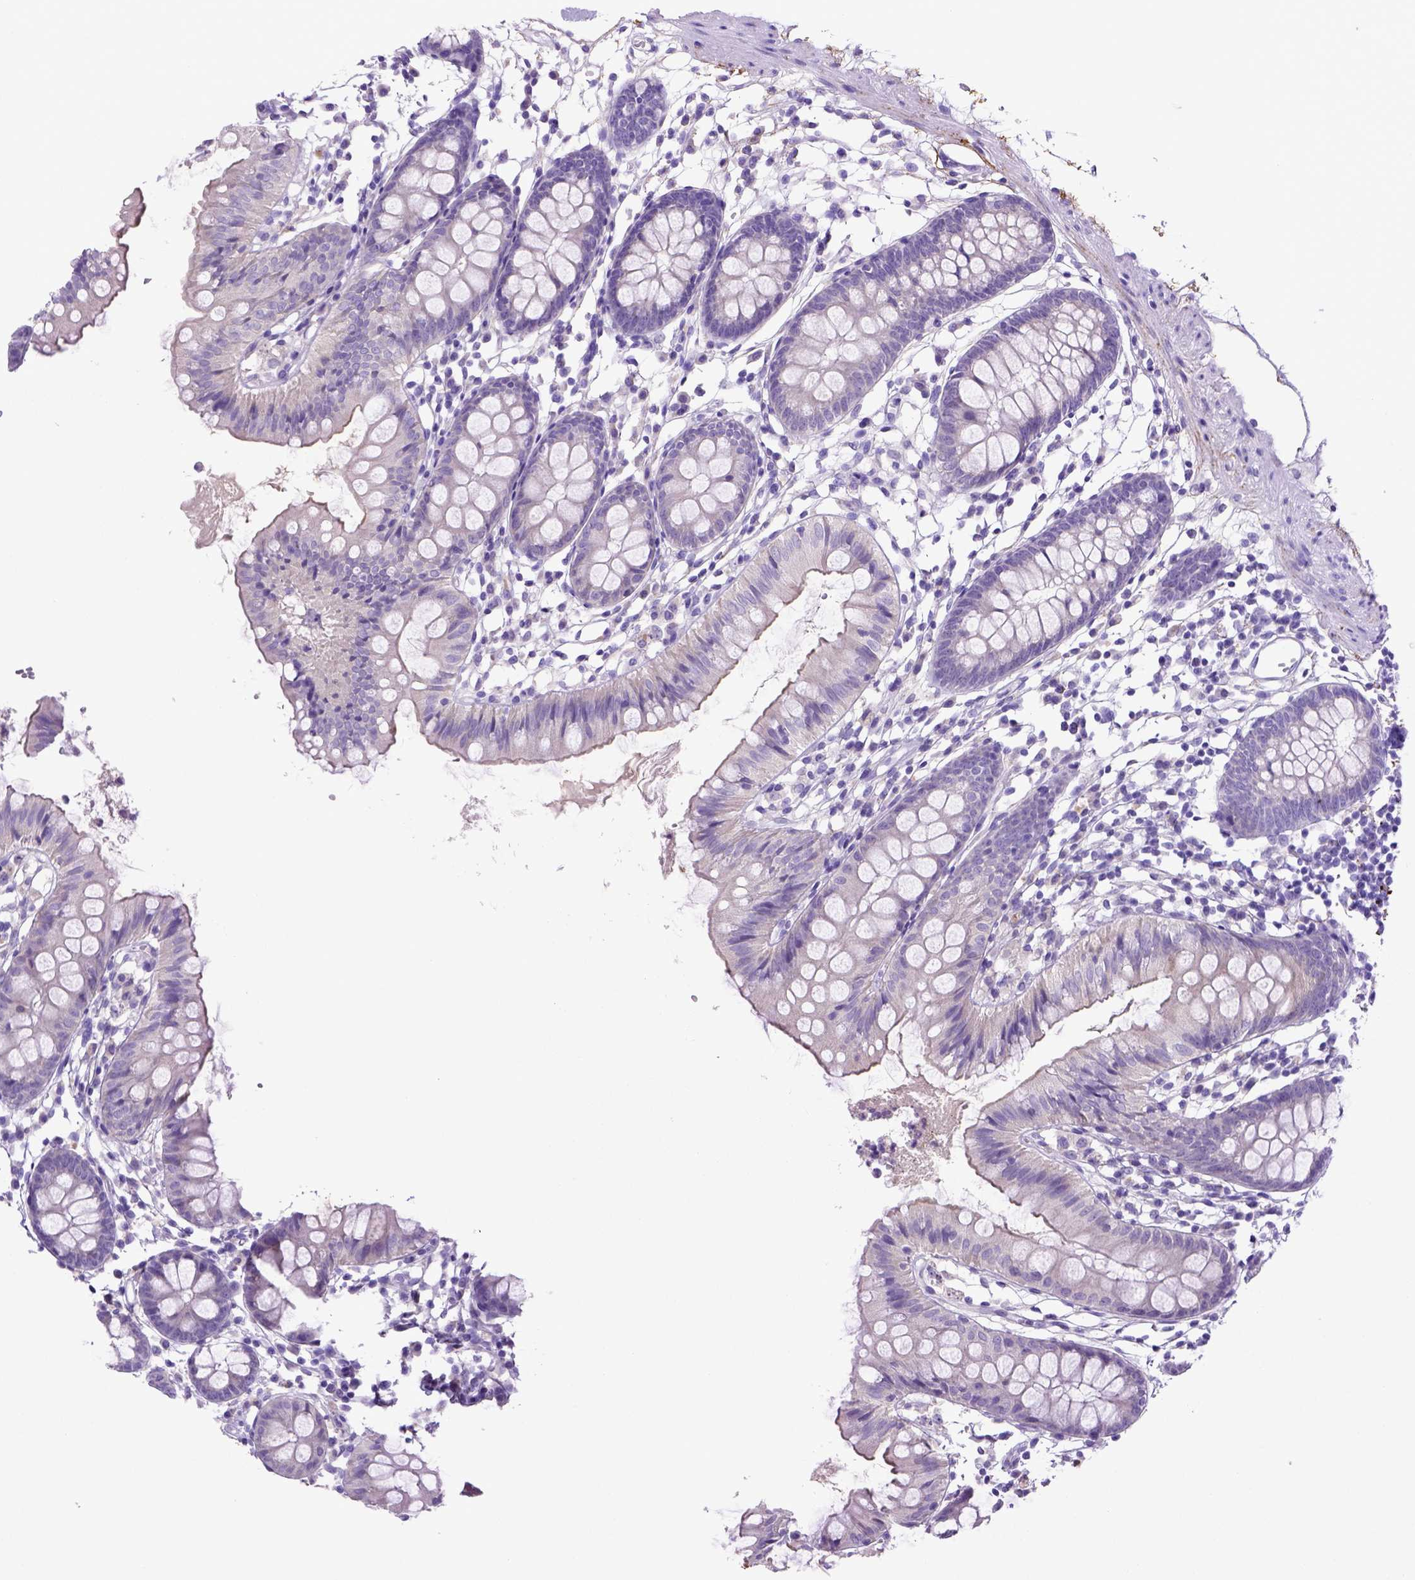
{"staining": {"intensity": "negative", "quantity": "none", "location": "none"}, "tissue": "colon", "cell_type": "Endothelial cells", "image_type": "normal", "snomed": [{"axis": "morphology", "description": "Normal tissue, NOS"}, {"axis": "topography", "description": "Colon"}], "caption": "Immunohistochemical staining of benign colon shows no significant positivity in endothelial cells.", "gene": "SIRPD", "patient": {"sex": "female", "age": 84}}